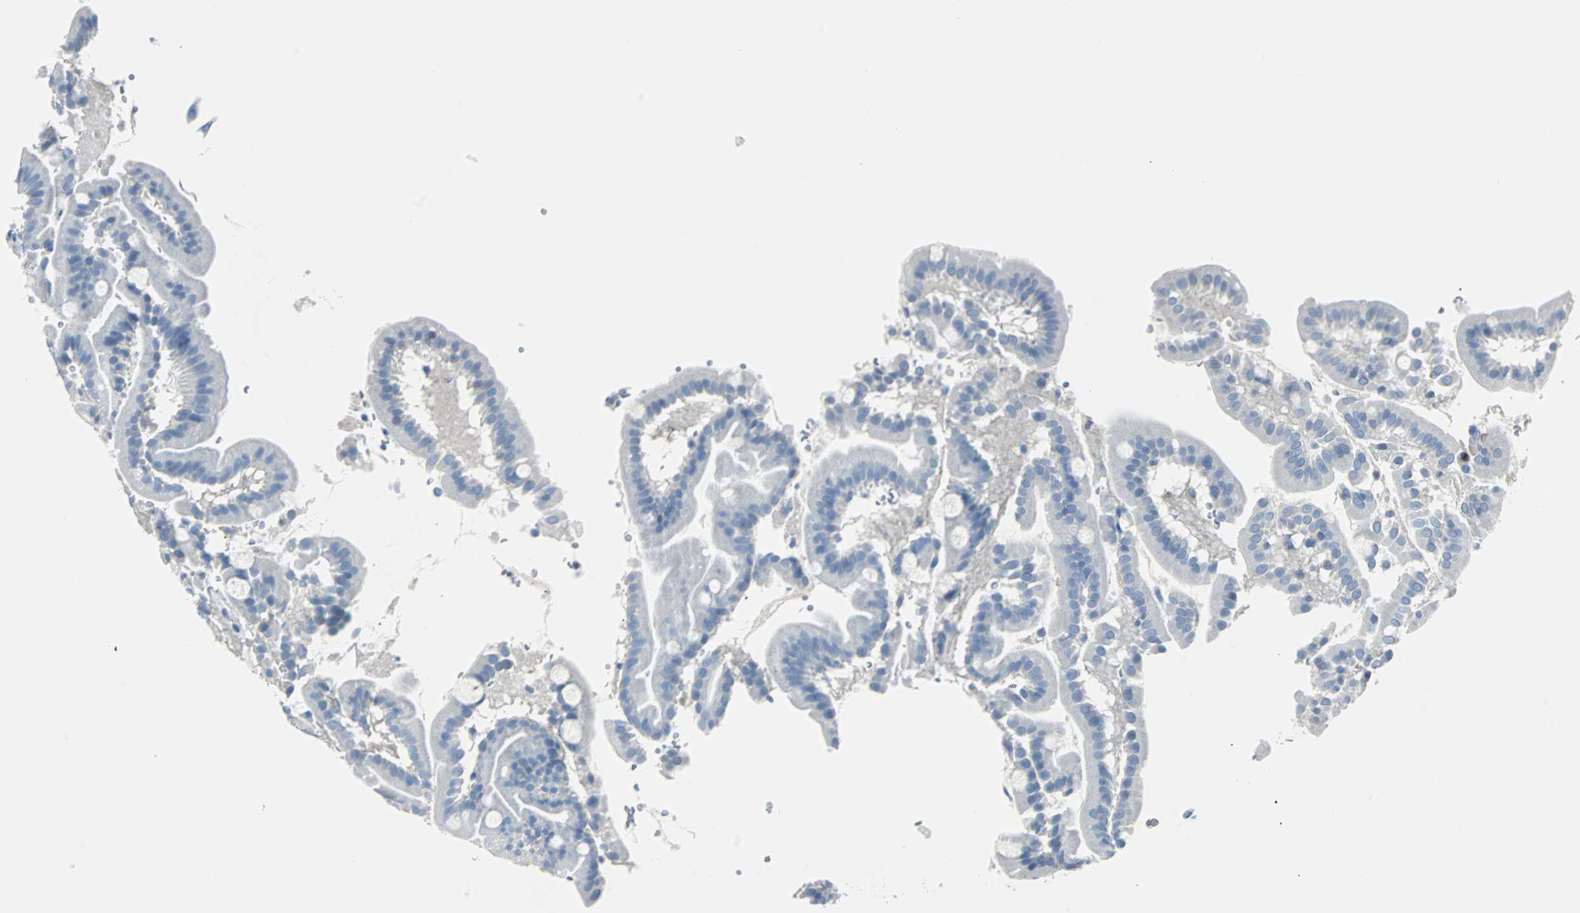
{"staining": {"intensity": "negative", "quantity": "none", "location": "none"}, "tissue": "duodenum", "cell_type": "Glandular cells", "image_type": "normal", "snomed": [{"axis": "morphology", "description": "Normal tissue, NOS"}, {"axis": "topography", "description": "Duodenum"}], "caption": "IHC micrograph of unremarkable duodenum: duodenum stained with DAB displays no significant protein positivity in glandular cells.", "gene": "RASA1", "patient": {"sex": "male", "age": 50}}